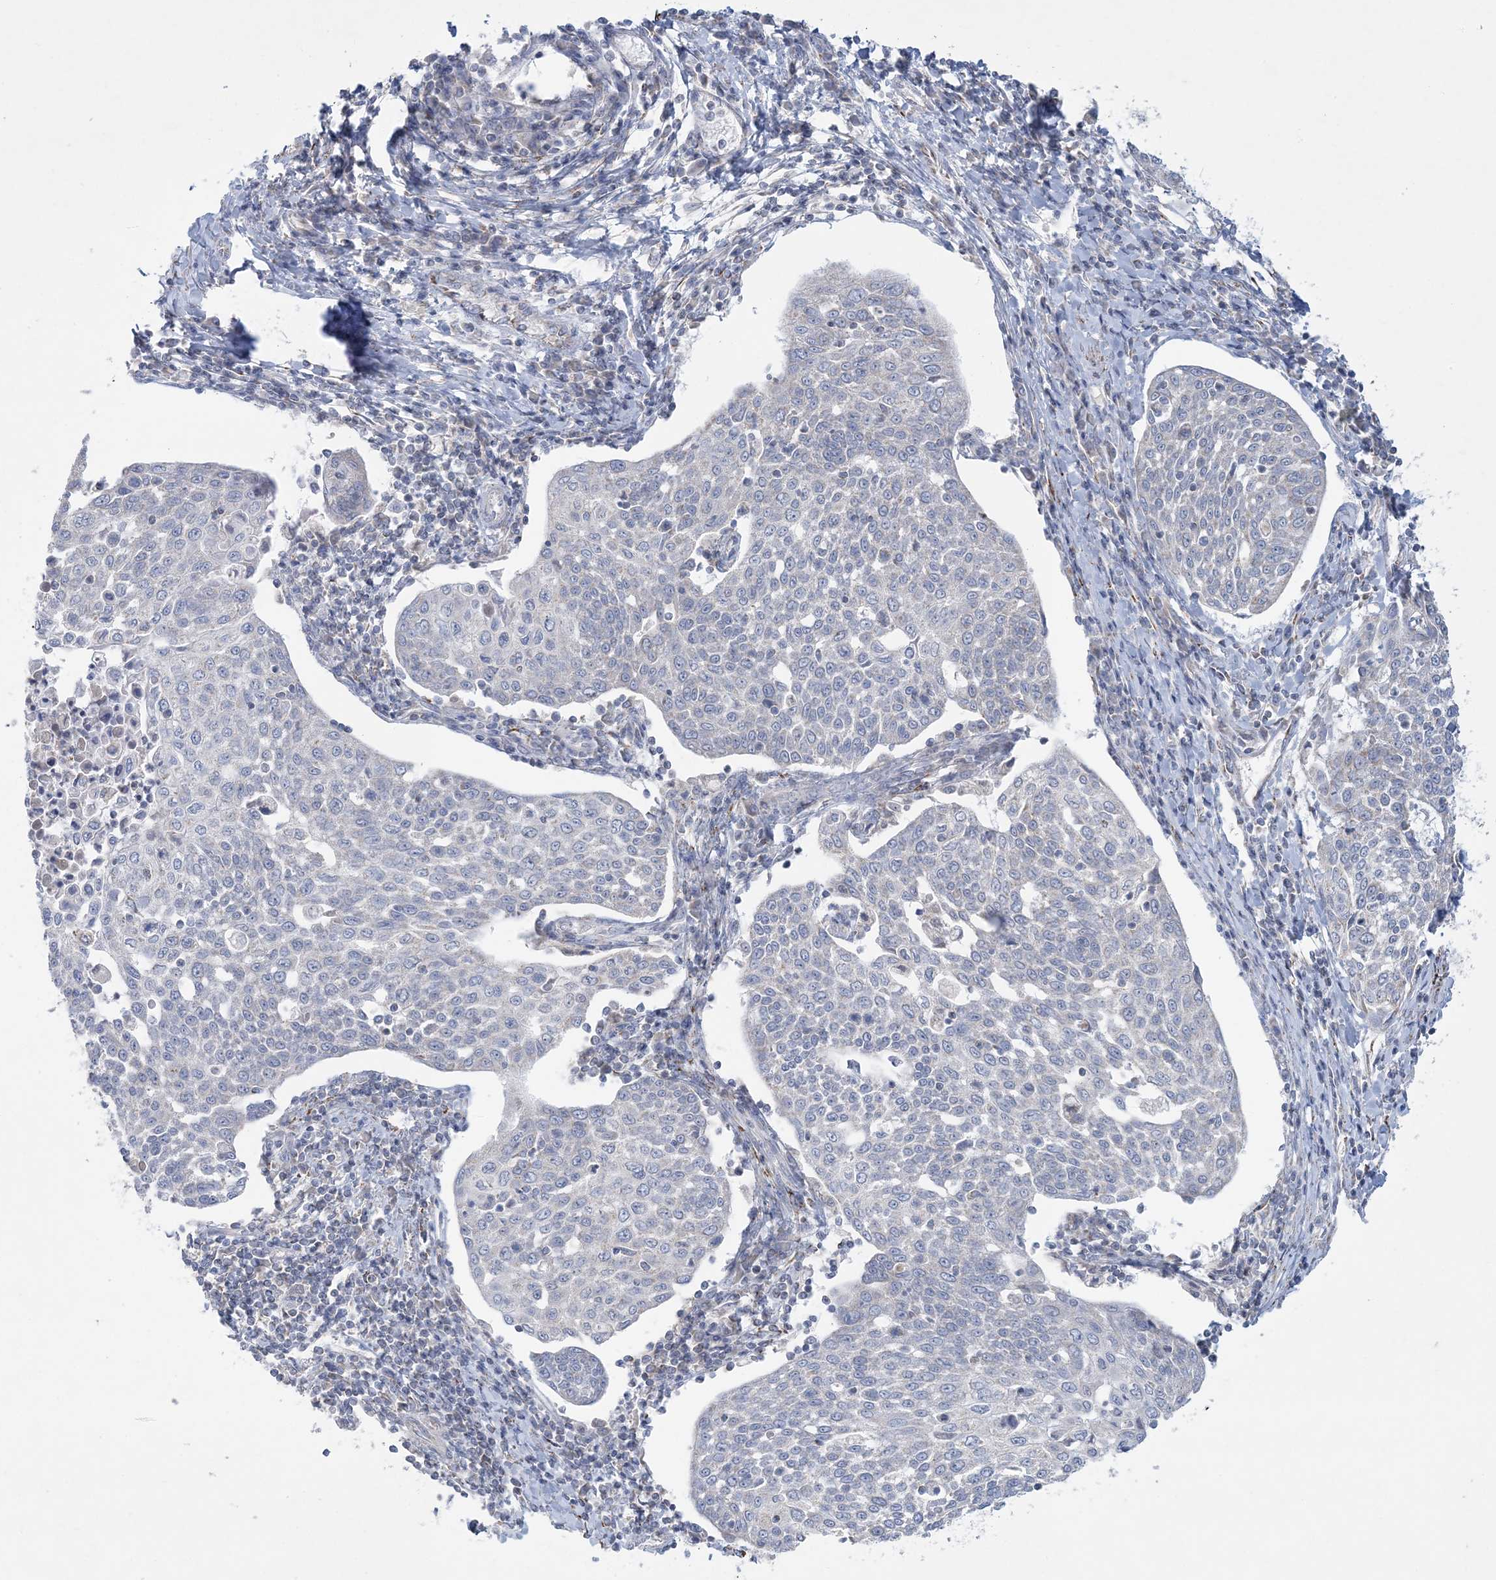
{"staining": {"intensity": "negative", "quantity": "none", "location": "none"}, "tissue": "cervical cancer", "cell_type": "Tumor cells", "image_type": "cancer", "snomed": [{"axis": "morphology", "description": "Squamous cell carcinoma, NOS"}, {"axis": "topography", "description": "Cervix"}], "caption": "DAB (3,3'-diaminobenzidine) immunohistochemical staining of cervical squamous cell carcinoma demonstrates no significant expression in tumor cells. Brightfield microscopy of immunohistochemistry stained with DAB (3,3'-diaminobenzidine) (brown) and hematoxylin (blue), captured at high magnification.", "gene": "TBC1D7", "patient": {"sex": "female", "age": 34}}